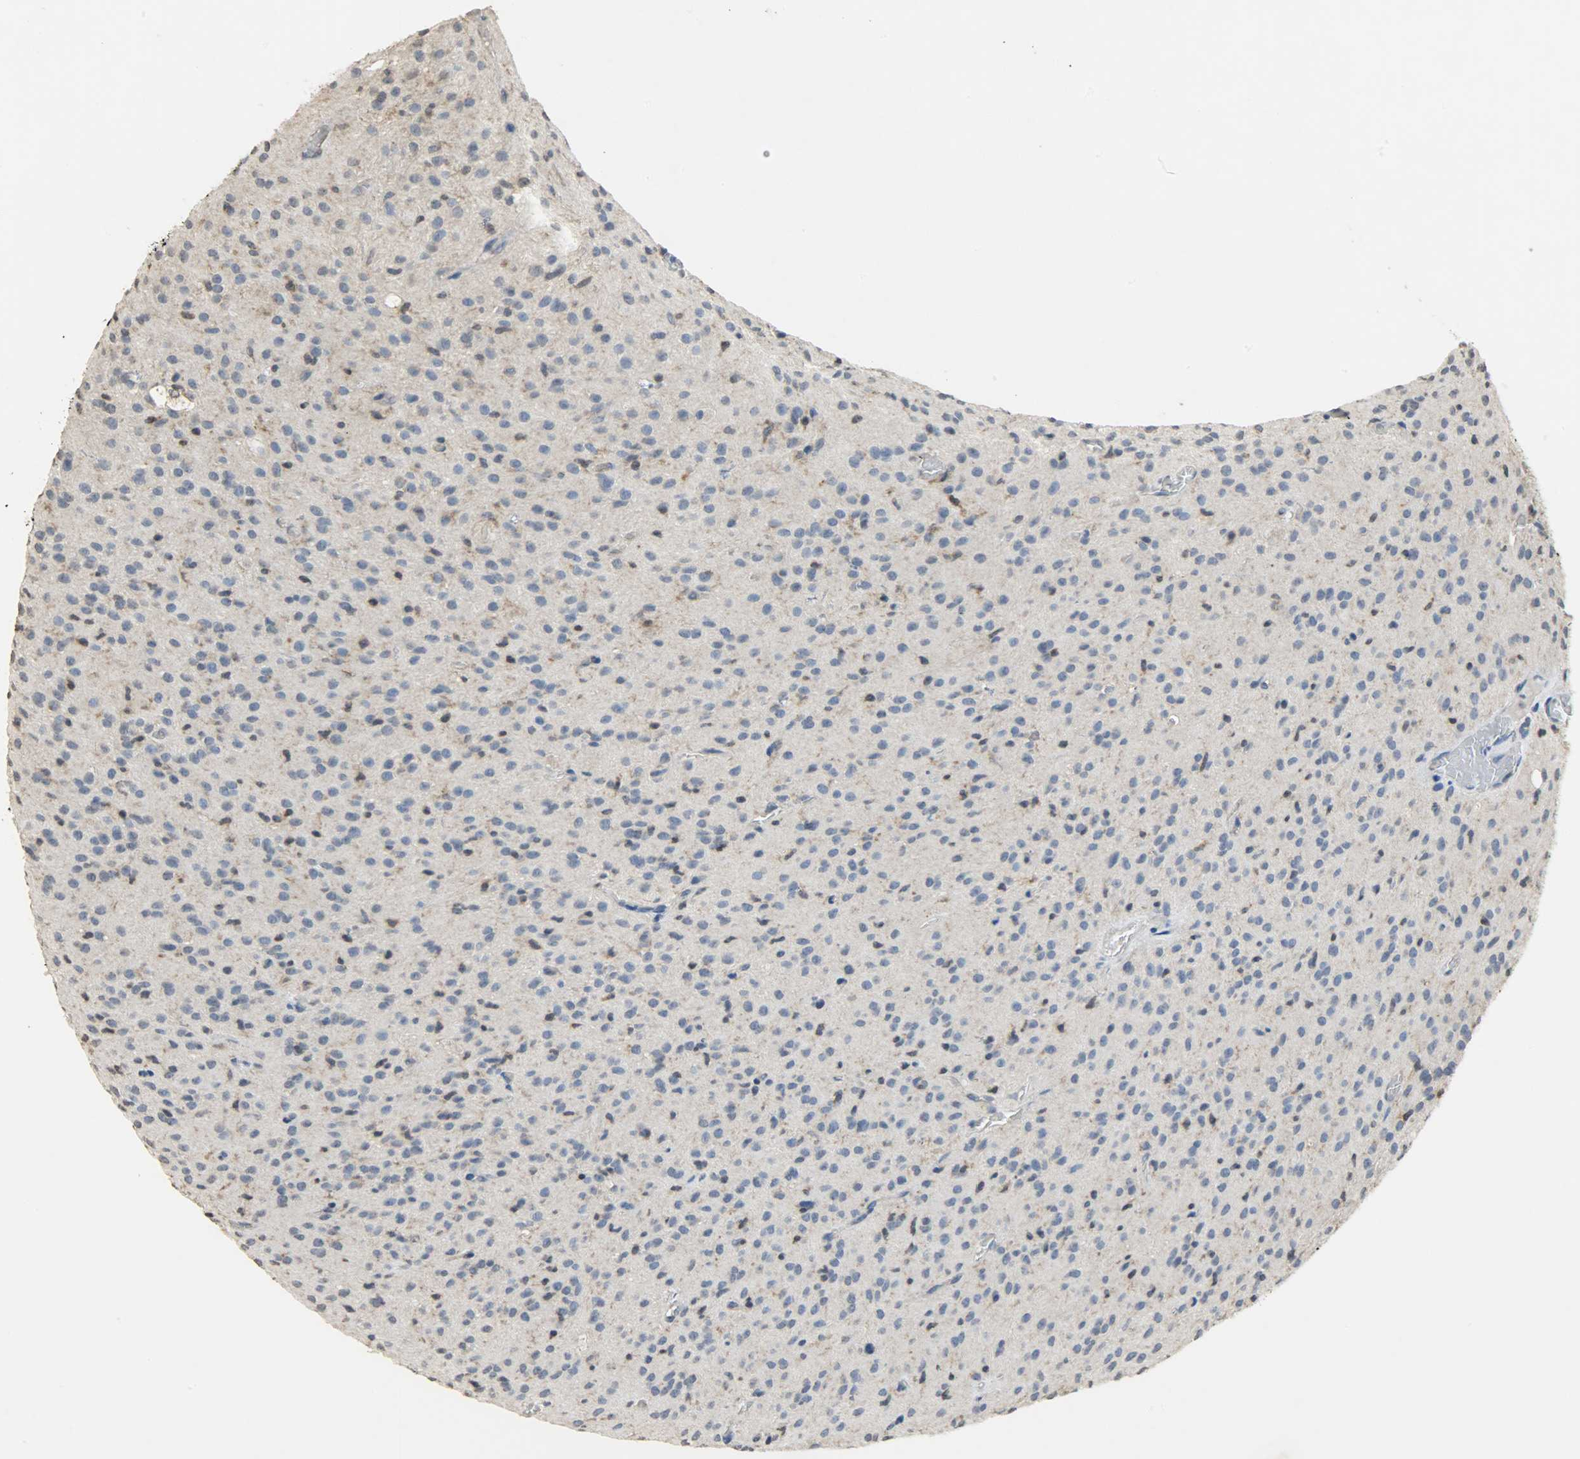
{"staining": {"intensity": "moderate", "quantity": "25%-75%", "location": "cytoplasmic/membranous,nuclear"}, "tissue": "glioma", "cell_type": "Tumor cells", "image_type": "cancer", "snomed": [{"axis": "morphology", "description": "Glioma, malignant, High grade"}, {"axis": "topography", "description": "Brain"}], "caption": "Moderate cytoplasmic/membranous and nuclear staining is seen in about 25%-75% of tumor cells in glioma.", "gene": "TRIM21", "patient": {"sex": "female", "age": 59}}